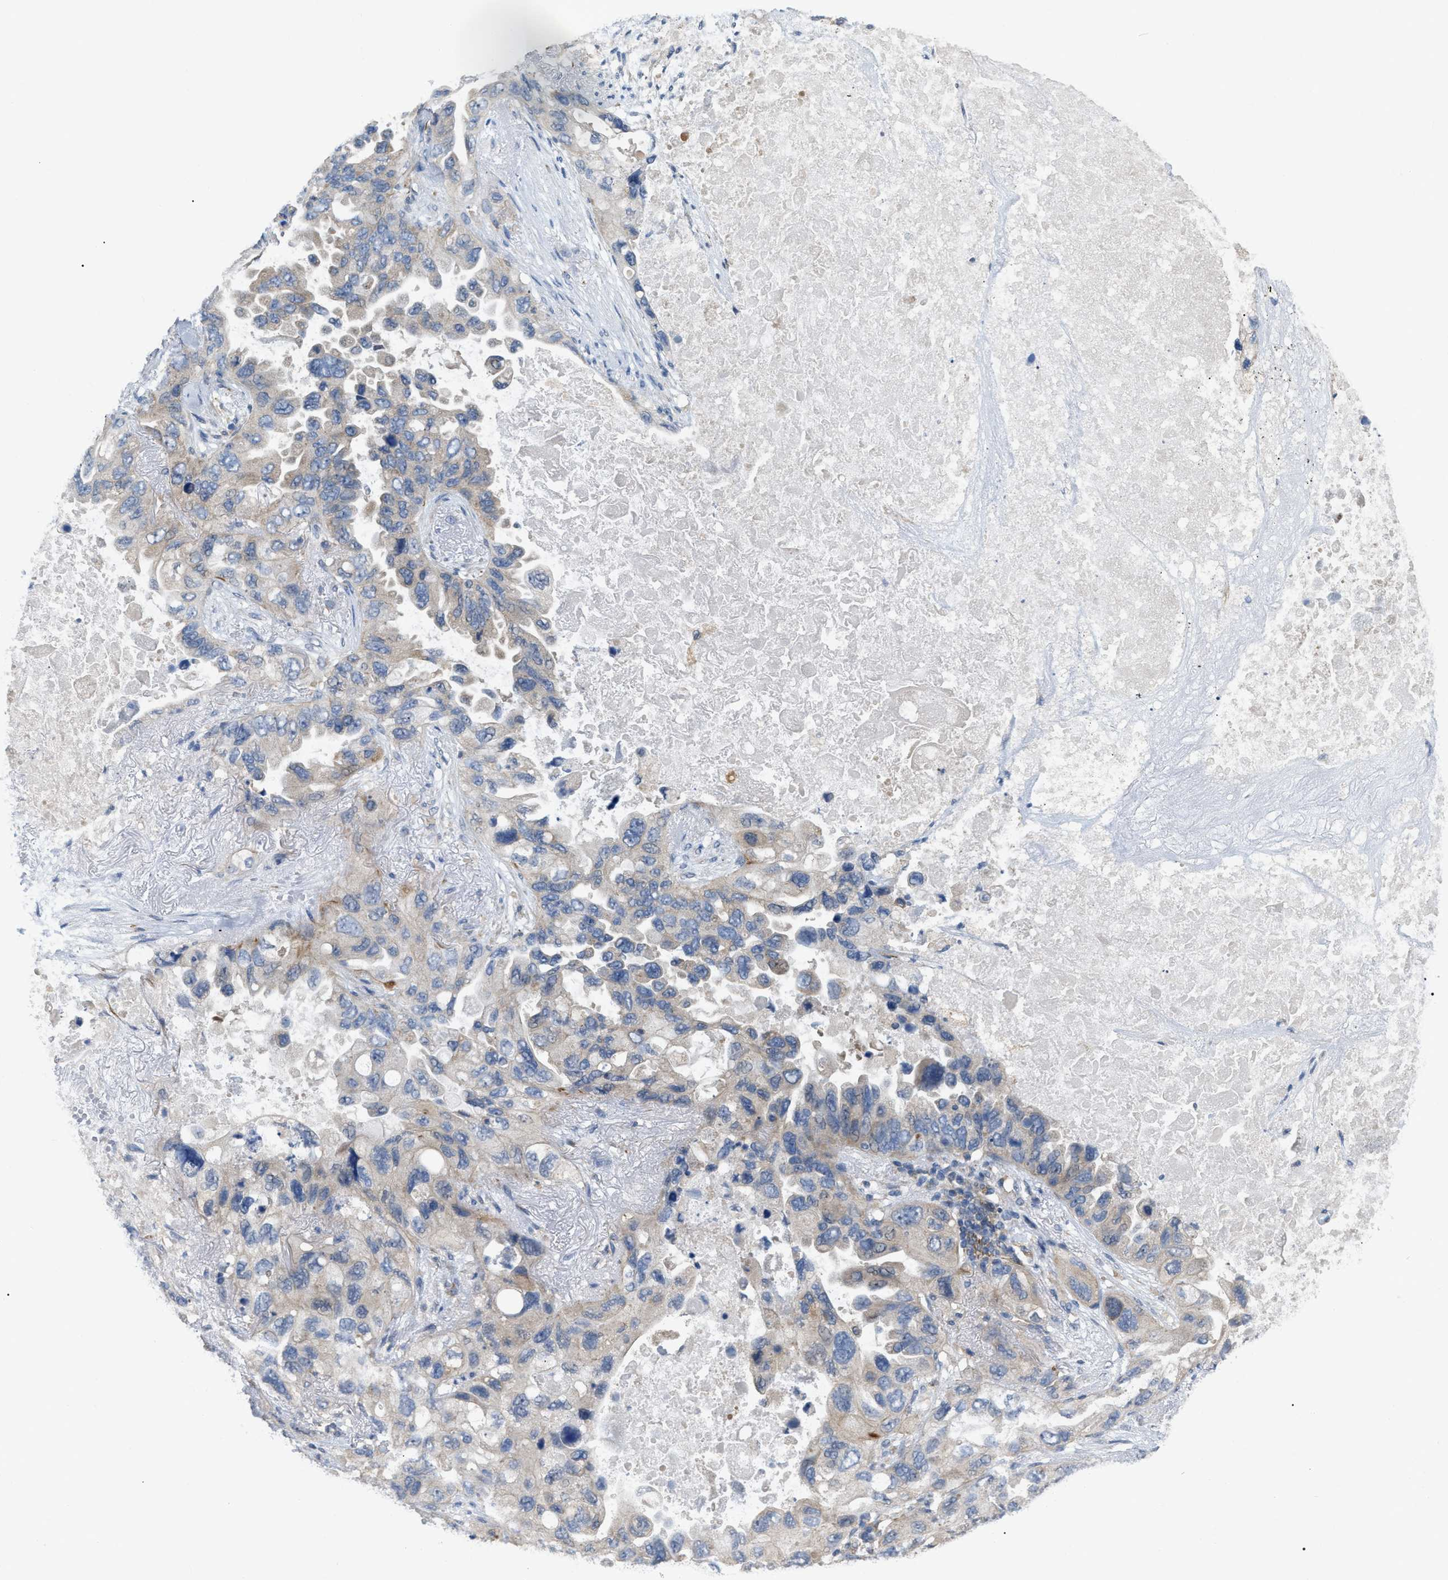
{"staining": {"intensity": "weak", "quantity": "<25%", "location": "cytoplasmic/membranous"}, "tissue": "lung cancer", "cell_type": "Tumor cells", "image_type": "cancer", "snomed": [{"axis": "morphology", "description": "Squamous cell carcinoma, NOS"}, {"axis": "topography", "description": "Lung"}], "caption": "This micrograph is of squamous cell carcinoma (lung) stained with immunohistochemistry to label a protein in brown with the nuclei are counter-stained blue. There is no expression in tumor cells.", "gene": "DHX58", "patient": {"sex": "female", "age": 73}}